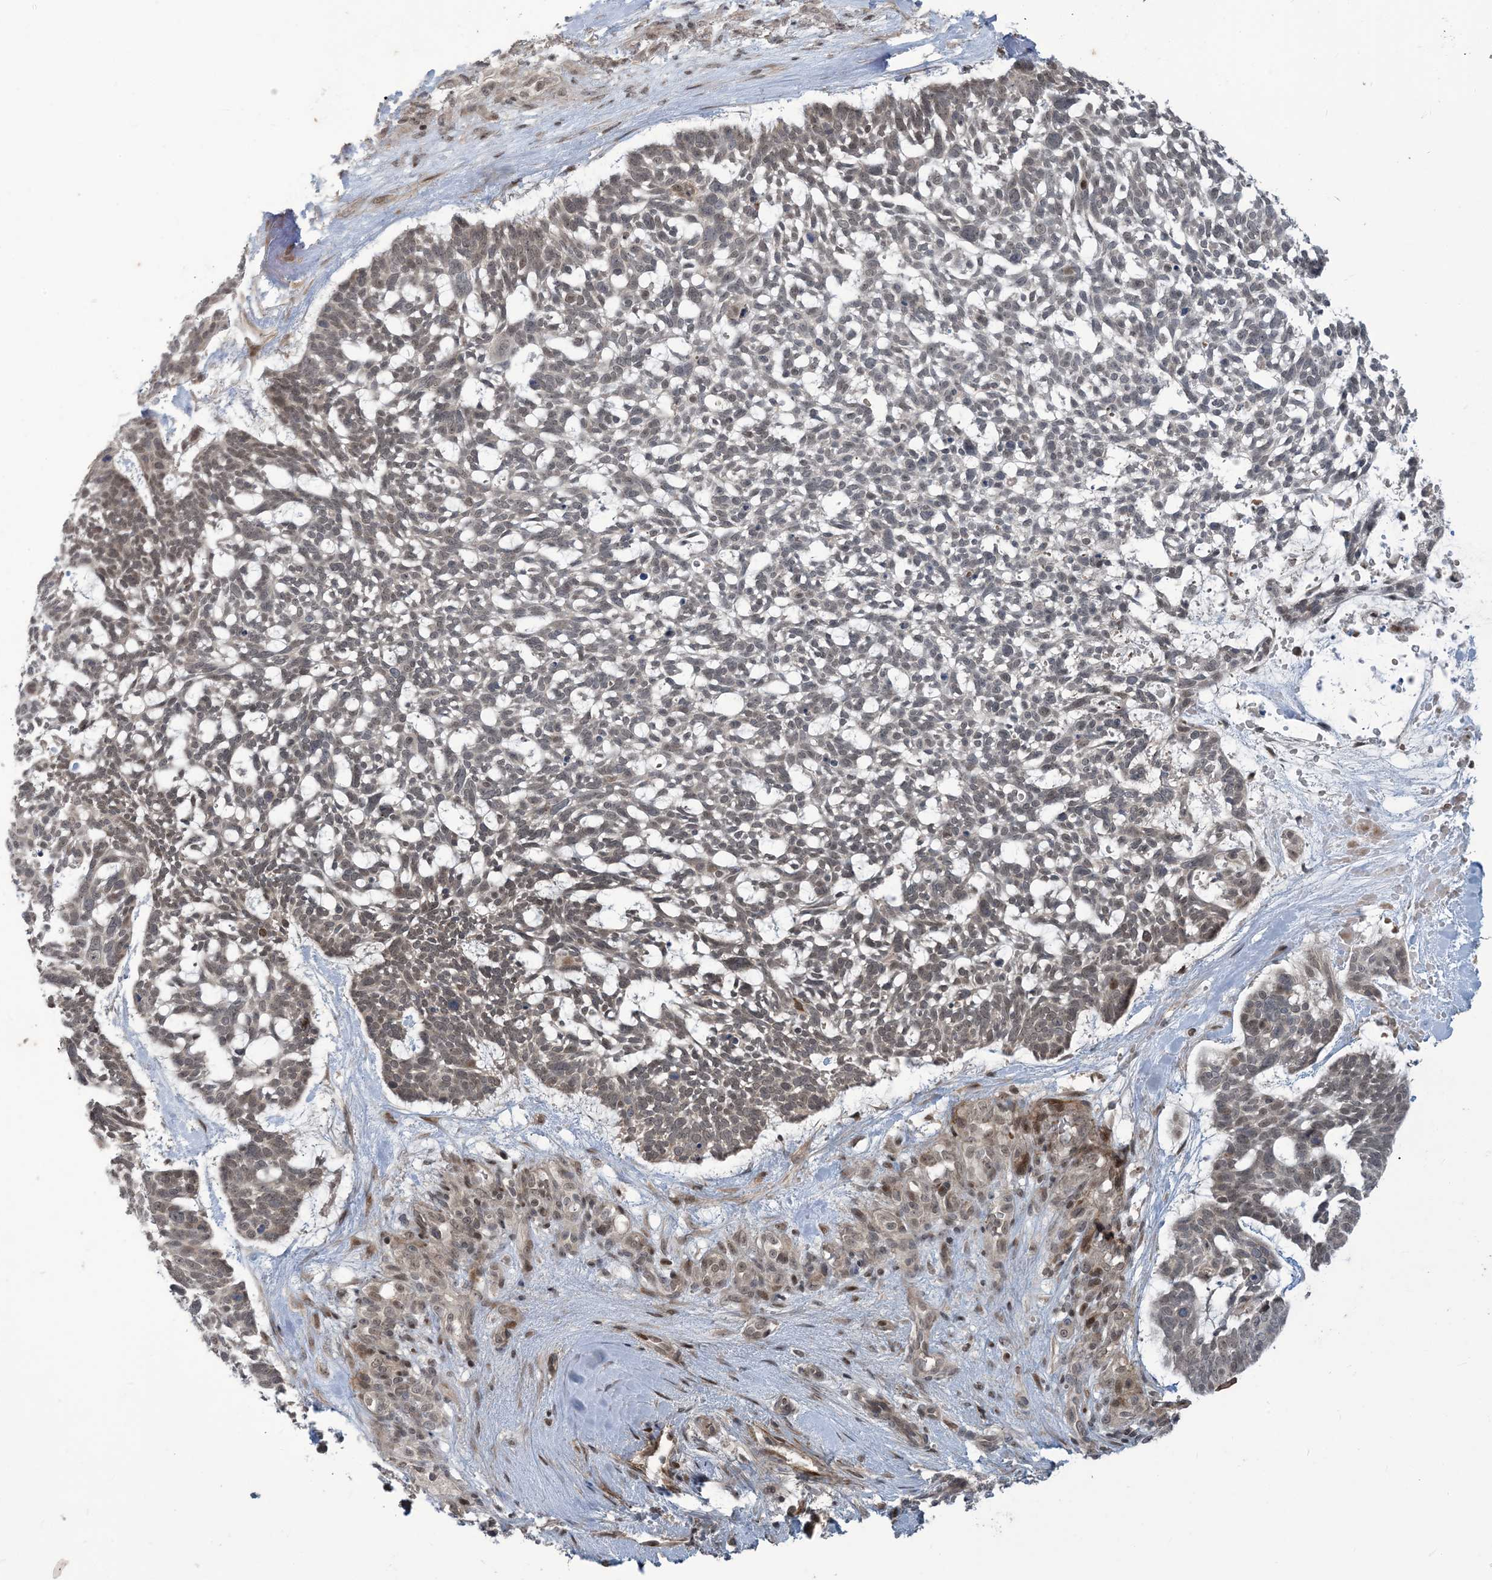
{"staining": {"intensity": "moderate", "quantity": "<25%", "location": "cytoplasmic/membranous,nuclear"}, "tissue": "skin cancer", "cell_type": "Tumor cells", "image_type": "cancer", "snomed": [{"axis": "morphology", "description": "Basal cell carcinoma"}, {"axis": "topography", "description": "Skin"}], "caption": "DAB immunohistochemical staining of basal cell carcinoma (skin) shows moderate cytoplasmic/membranous and nuclear protein positivity in about <25% of tumor cells.", "gene": "LAGE3", "patient": {"sex": "male", "age": 88}}